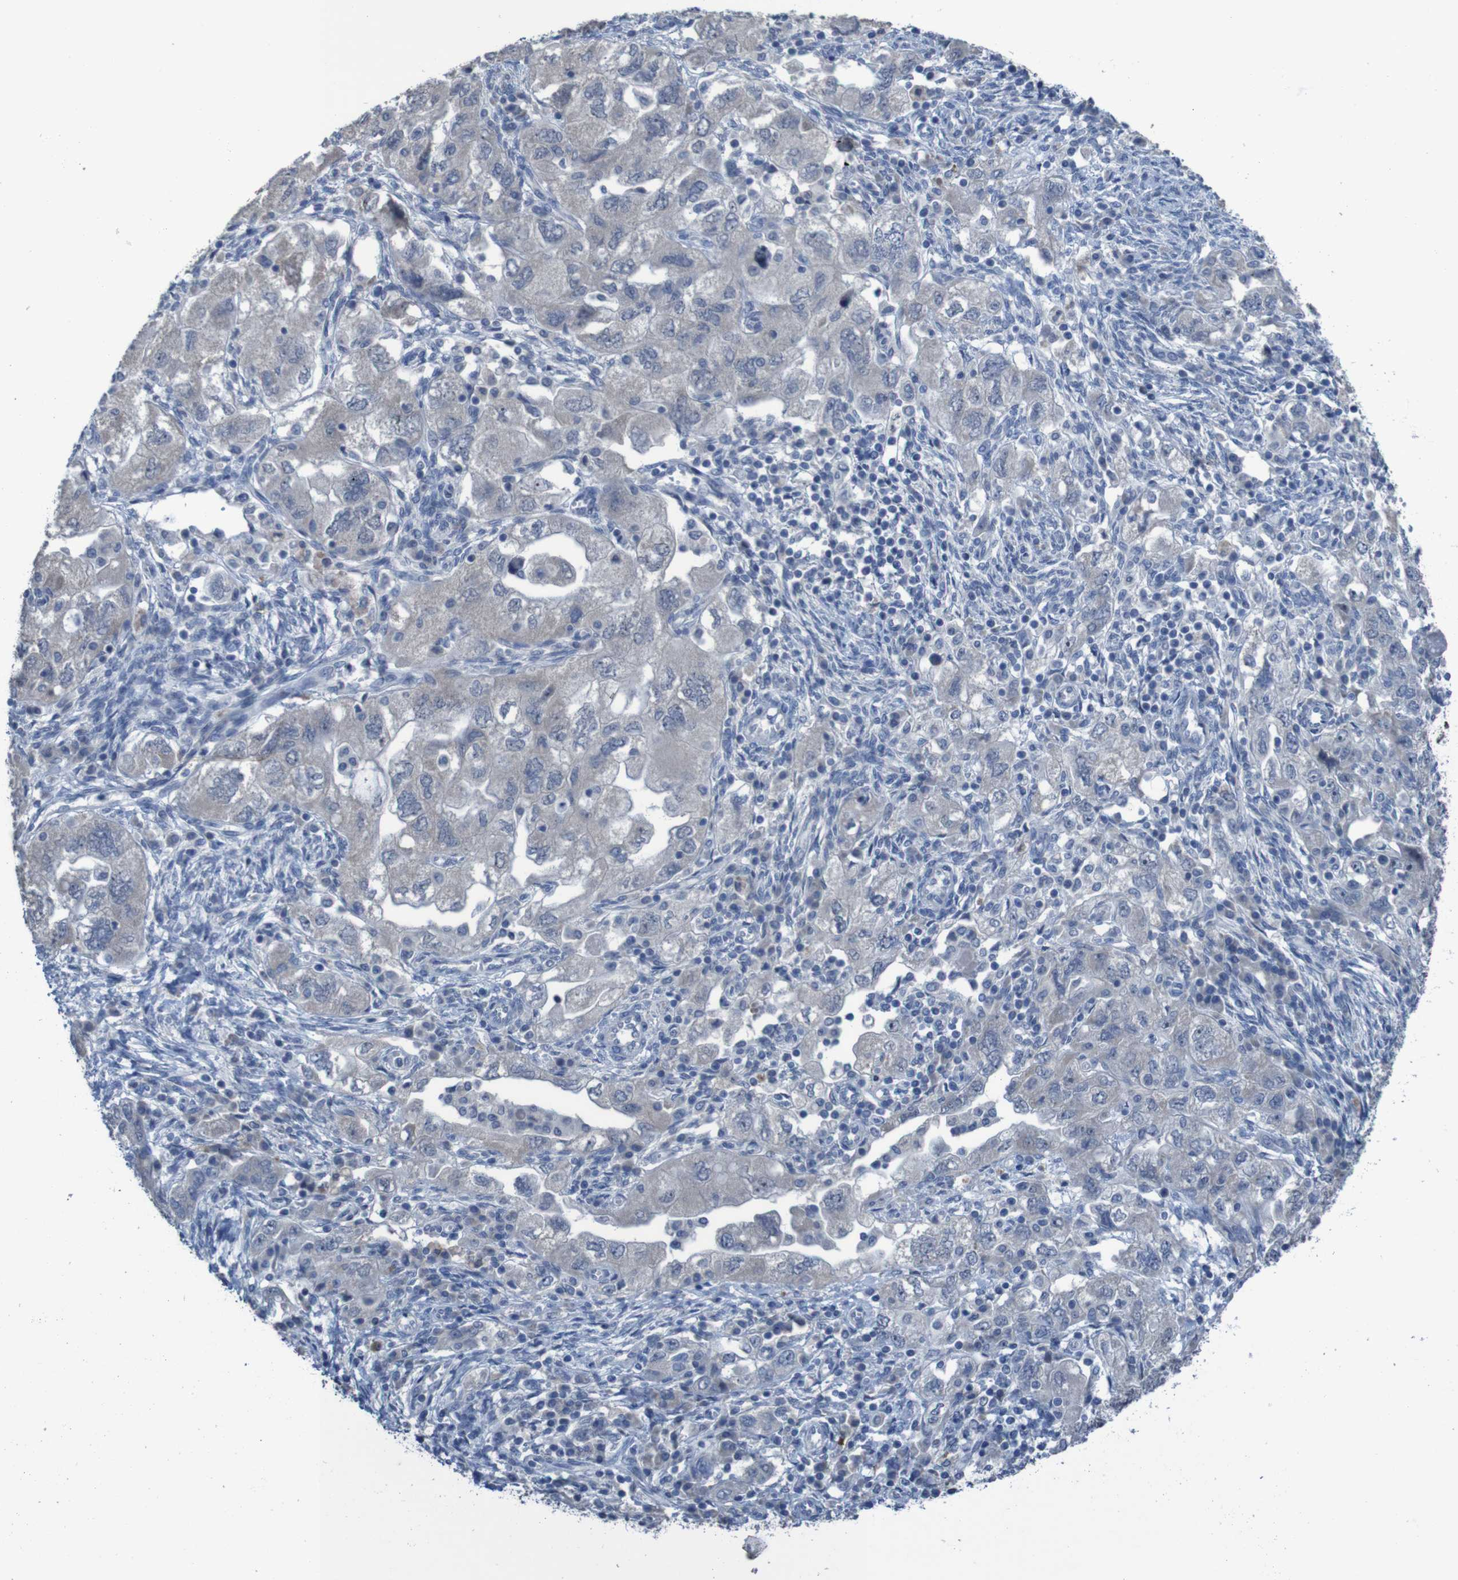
{"staining": {"intensity": "negative", "quantity": "none", "location": "none"}, "tissue": "ovarian cancer", "cell_type": "Tumor cells", "image_type": "cancer", "snomed": [{"axis": "morphology", "description": "Carcinoma, NOS"}, {"axis": "morphology", "description": "Cystadenocarcinoma, serous, NOS"}, {"axis": "topography", "description": "Ovary"}], "caption": "There is no significant expression in tumor cells of carcinoma (ovarian).", "gene": "CLDN18", "patient": {"sex": "female", "age": 69}}